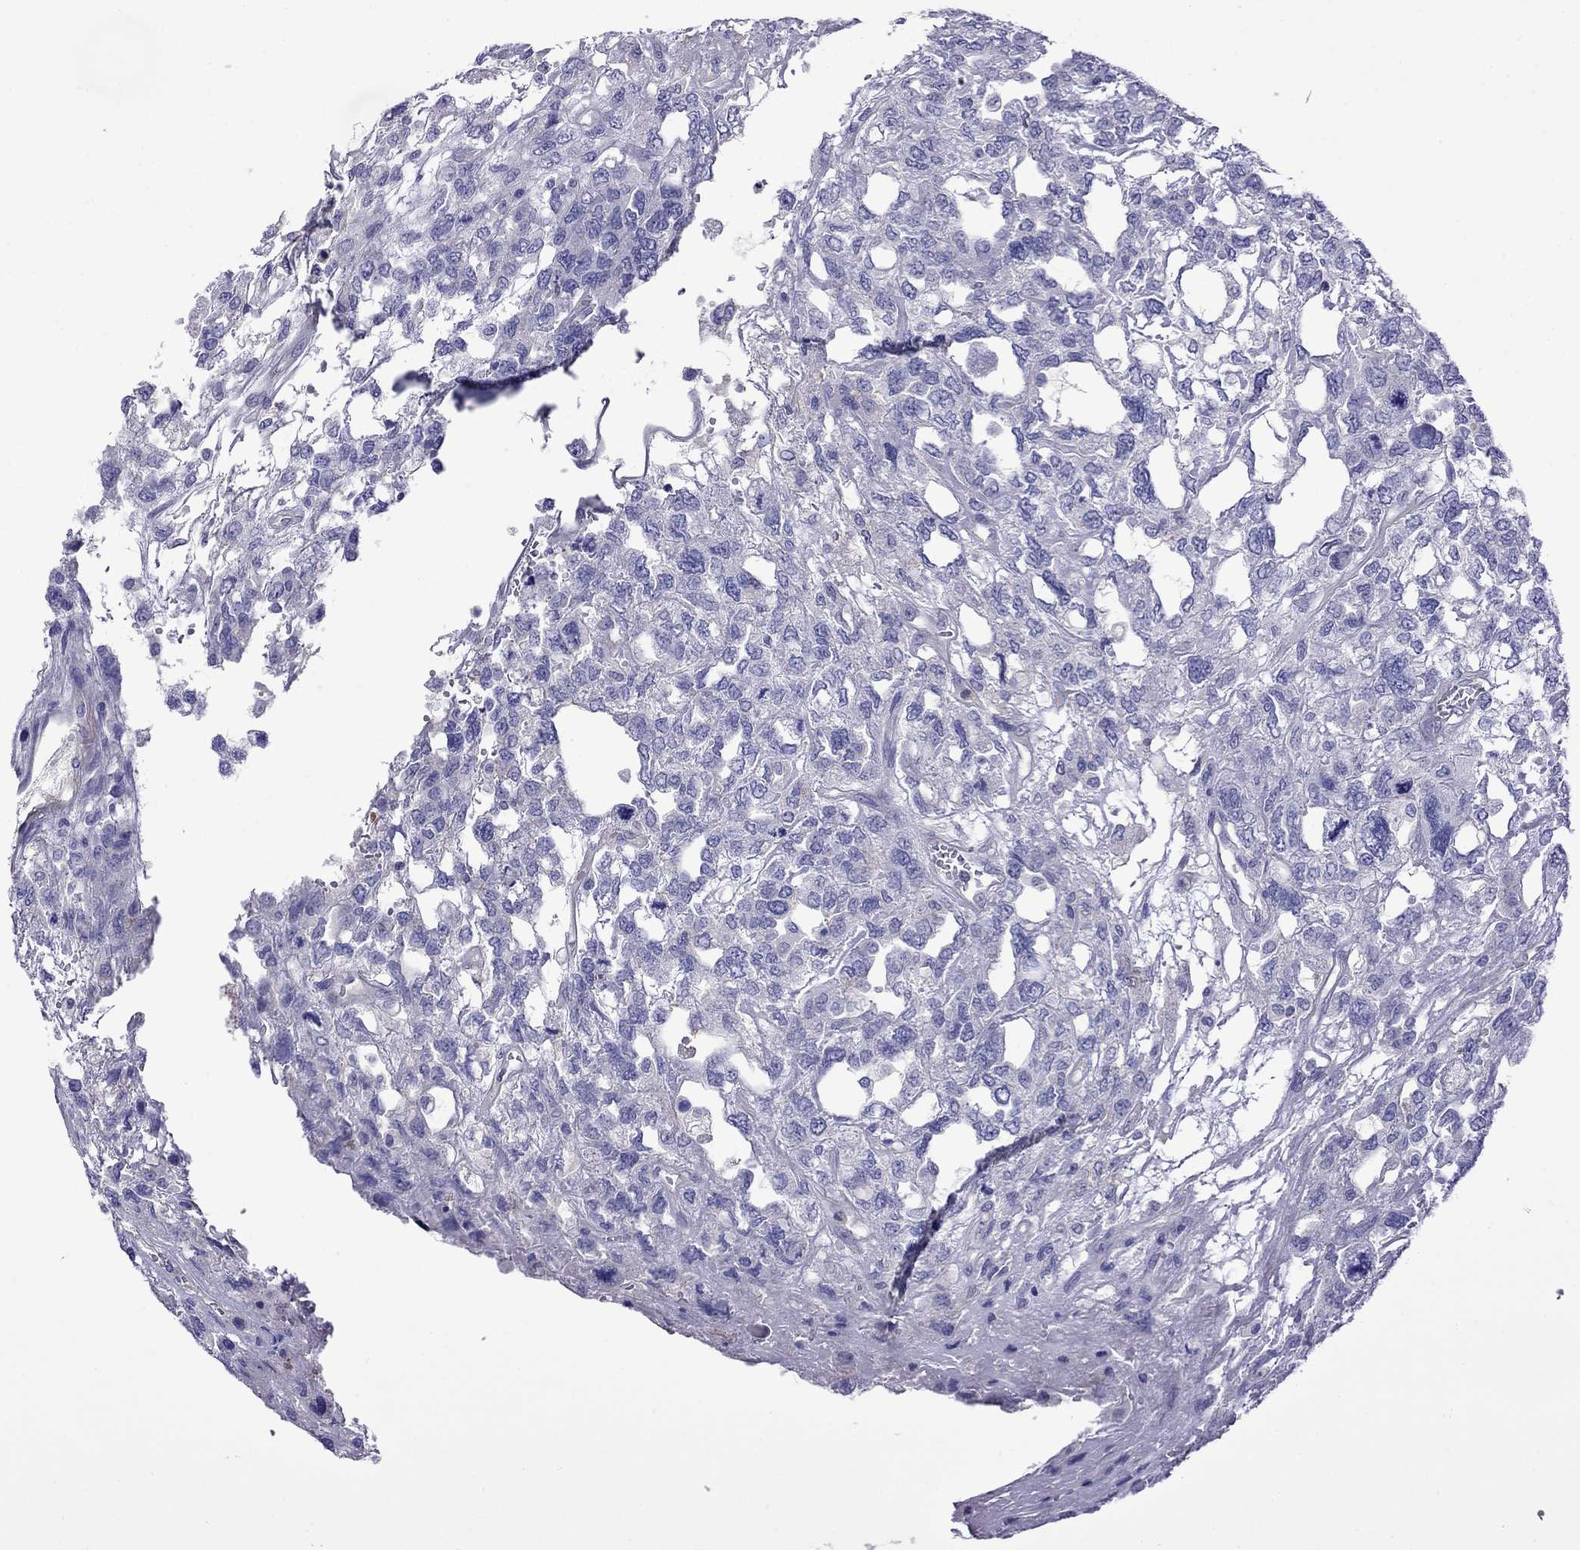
{"staining": {"intensity": "negative", "quantity": "none", "location": "none"}, "tissue": "testis cancer", "cell_type": "Tumor cells", "image_type": "cancer", "snomed": [{"axis": "morphology", "description": "Seminoma, NOS"}, {"axis": "topography", "description": "Testis"}], "caption": "Testis seminoma stained for a protein using immunohistochemistry (IHC) reveals no positivity tumor cells.", "gene": "STAR", "patient": {"sex": "male", "age": 52}}